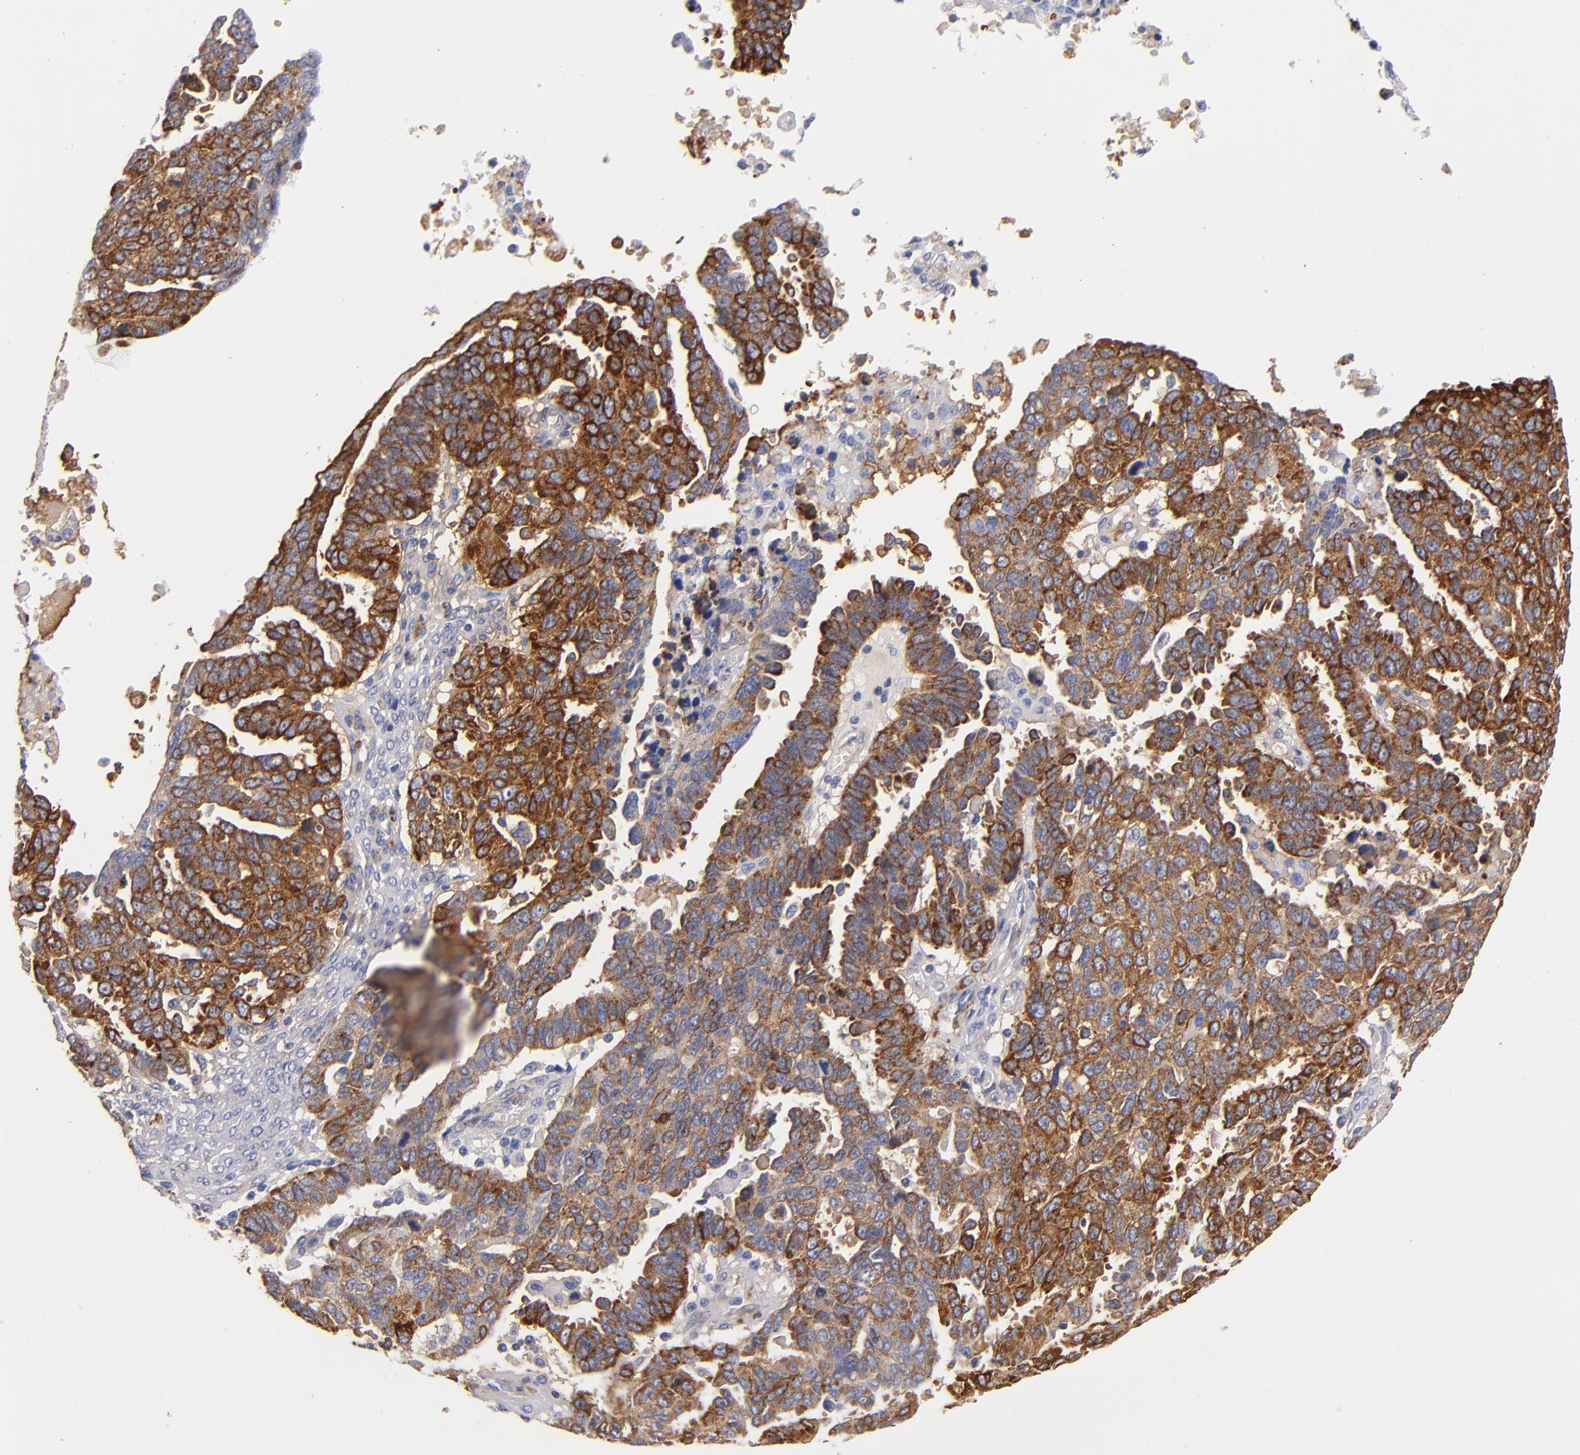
{"staining": {"intensity": "strong", "quantity": ">75%", "location": "cytoplasmic/membranous"}, "tissue": "ovarian cancer", "cell_type": "Tumor cells", "image_type": "cancer", "snomed": [{"axis": "morphology", "description": "Carcinoma, endometroid"}, {"axis": "morphology", "description": "Cystadenocarcinoma, serous, NOS"}, {"axis": "topography", "description": "Ovary"}], "caption": "Immunohistochemical staining of serous cystadenocarcinoma (ovarian) reveals high levels of strong cytoplasmic/membranous expression in approximately >75% of tumor cells.", "gene": "LAMC1", "patient": {"sex": "female", "age": 45}}